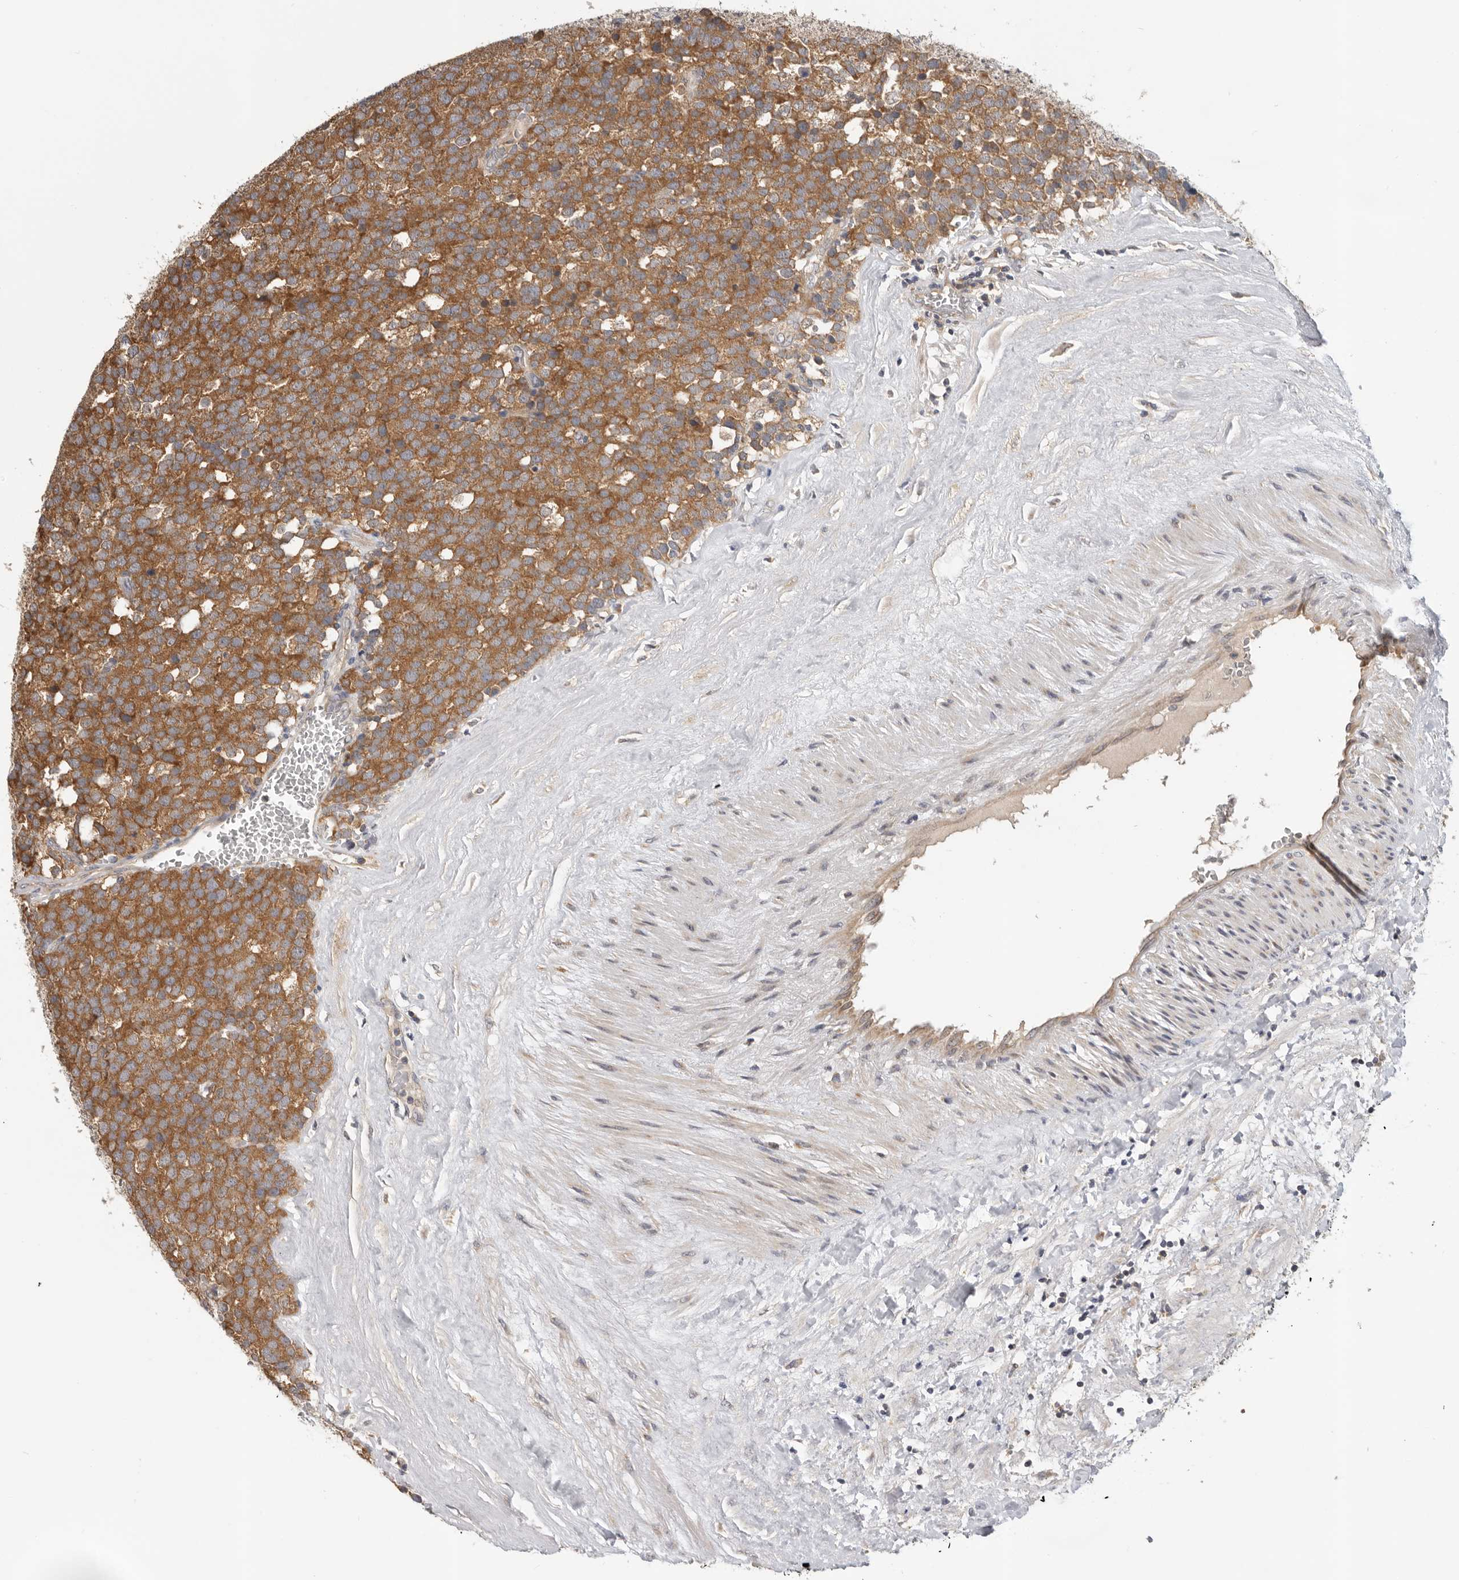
{"staining": {"intensity": "strong", "quantity": ">75%", "location": "cytoplasmic/membranous"}, "tissue": "testis cancer", "cell_type": "Tumor cells", "image_type": "cancer", "snomed": [{"axis": "morphology", "description": "Seminoma, NOS"}, {"axis": "topography", "description": "Testis"}], "caption": "Immunohistochemistry staining of seminoma (testis), which reveals high levels of strong cytoplasmic/membranous staining in approximately >75% of tumor cells indicating strong cytoplasmic/membranous protein positivity. The staining was performed using DAB (brown) for protein detection and nuclei were counterstained in hematoxylin (blue).", "gene": "PPP1R42", "patient": {"sex": "male", "age": 71}}